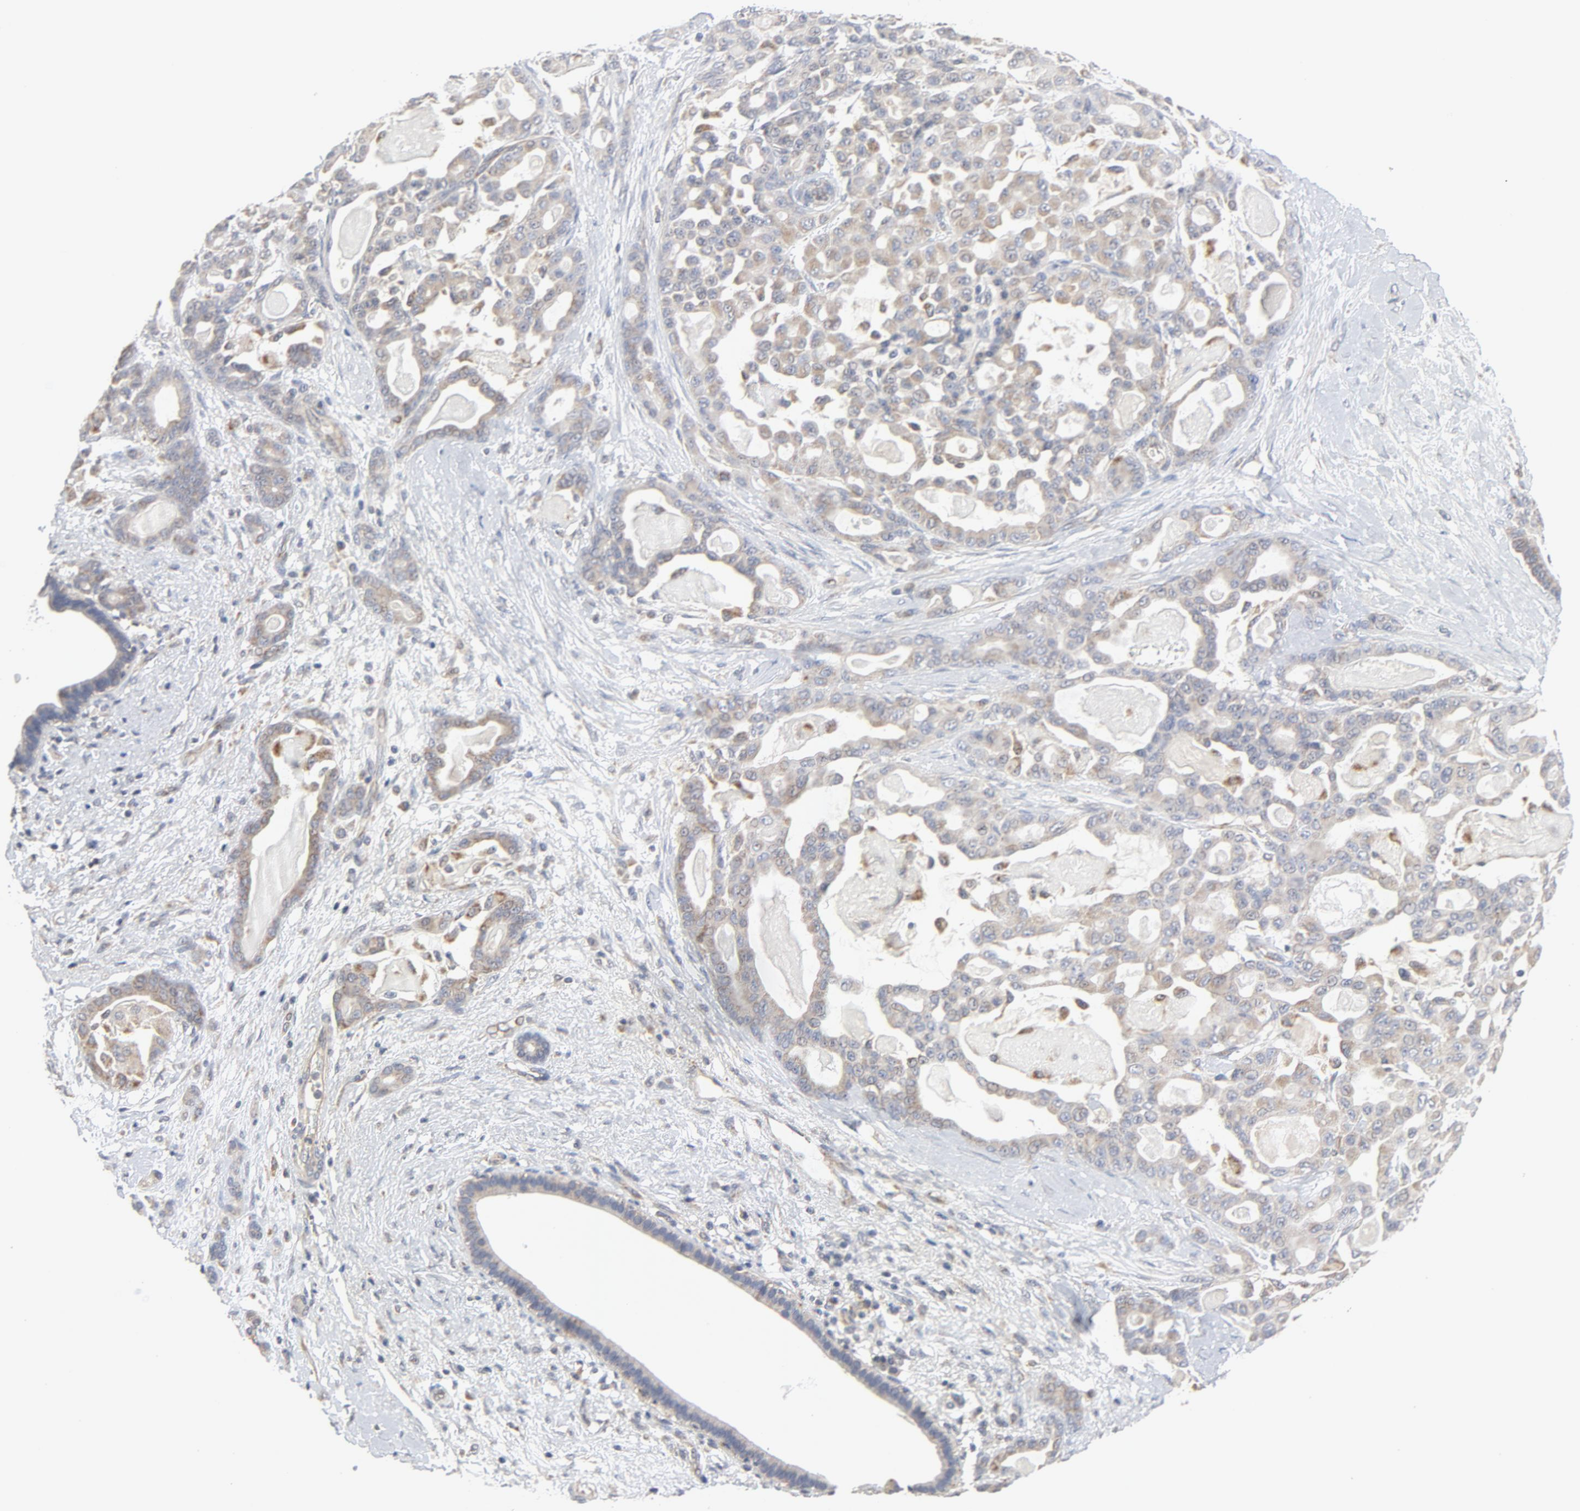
{"staining": {"intensity": "weak", "quantity": ">75%", "location": "nuclear"}, "tissue": "pancreatic cancer", "cell_type": "Tumor cells", "image_type": "cancer", "snomed": [{"axis": "morphology", "description": "Adenocarcinoma, NOS"}, {"axis": "topography", "description": "Pancreas"}], "caption": "There is low levels of weak nuclear staining in tumor cells of pancreatic adenocarcinoma, as demonstrated by immunohistochemical staining (brown color).", "gene": "C14orf119", "patient": {"sex": "male", "age": 63}}